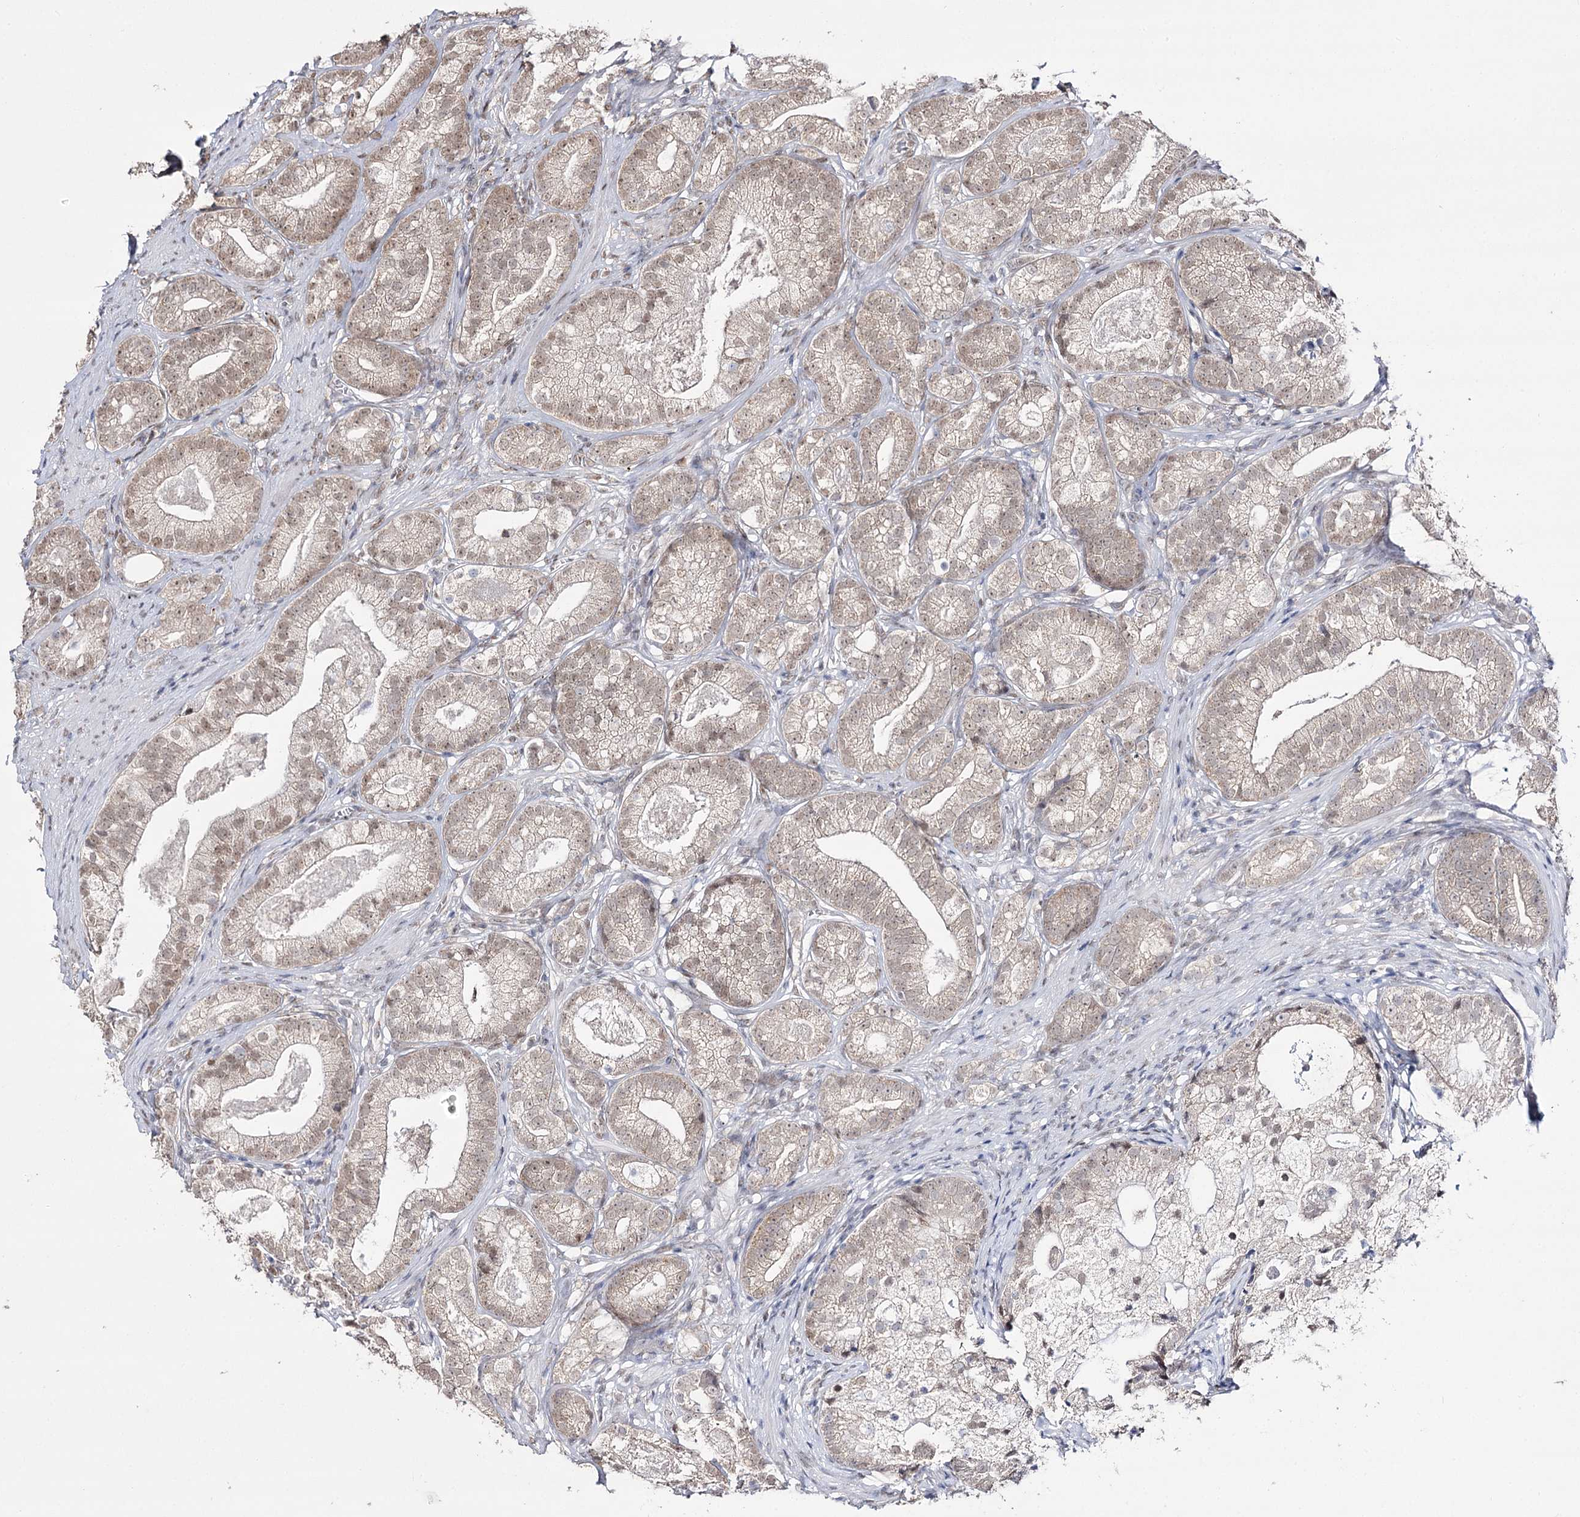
{"staining": {"intensity": "moderate", "quantity": "25%-75%", "location": "nuclear"}, "tissue": "prostate cancer", "cell_type": "Tumor cells", "image_type": "cancer", "snomed": [{"axis": "morphology", "description": "Adenocarcinoma, High grade"}, {"axis": "topography", "description": "Prostate"}], "caption": "This is an image of IHC staining of high-grade adenocarcinoma (prostate), which shows moderate positivity in the nuclear of tumor cells.", "gene": "VGLL4", "patient": {"sex": "male", "age": 69}}